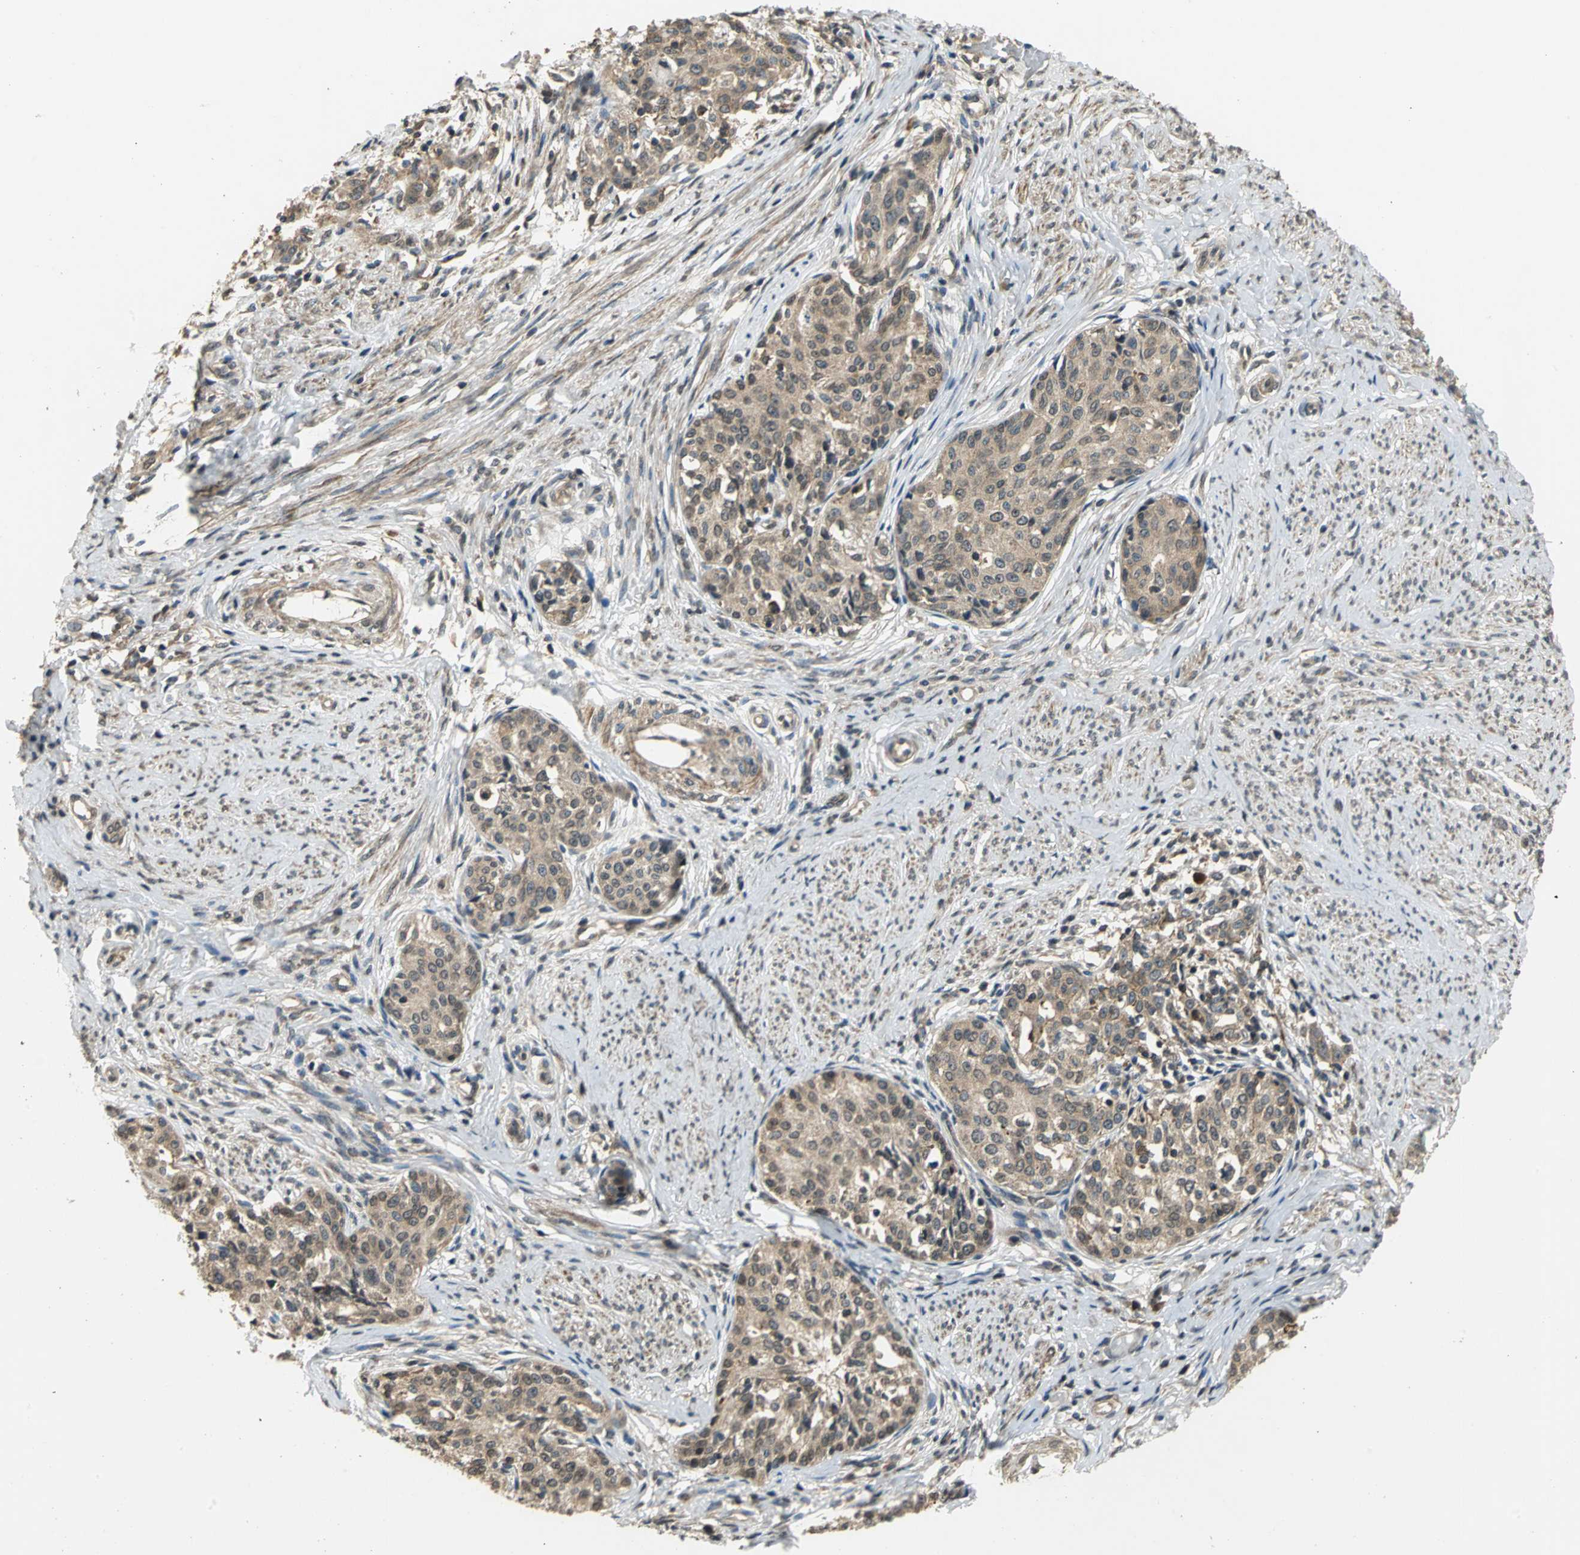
{"staining": {"intensity": "weak", "quantity": ">75%", "location": "cytoplasmic/membranous"}, "tissue": "cervical cancer", "cell_type": "Tumor cells", "image_type": "cancer", "snomed": [{"axis": "morphology", "description": "Squamous cell carcinoma, NOS"}, {"axis": "morphology", "description": "Adenocarcinoma, NOS"}, {"axis": "topography", "description": "Cervix"}], "caption": "A micrograph showing weak cytoplasmic/membranous positivity in about >75% of tumor cells in cervical cancer, as visualized by brown immunohistochemical staining.", "gene": "EIF2B2", "patient": {"sex": "female", "age": 52}}